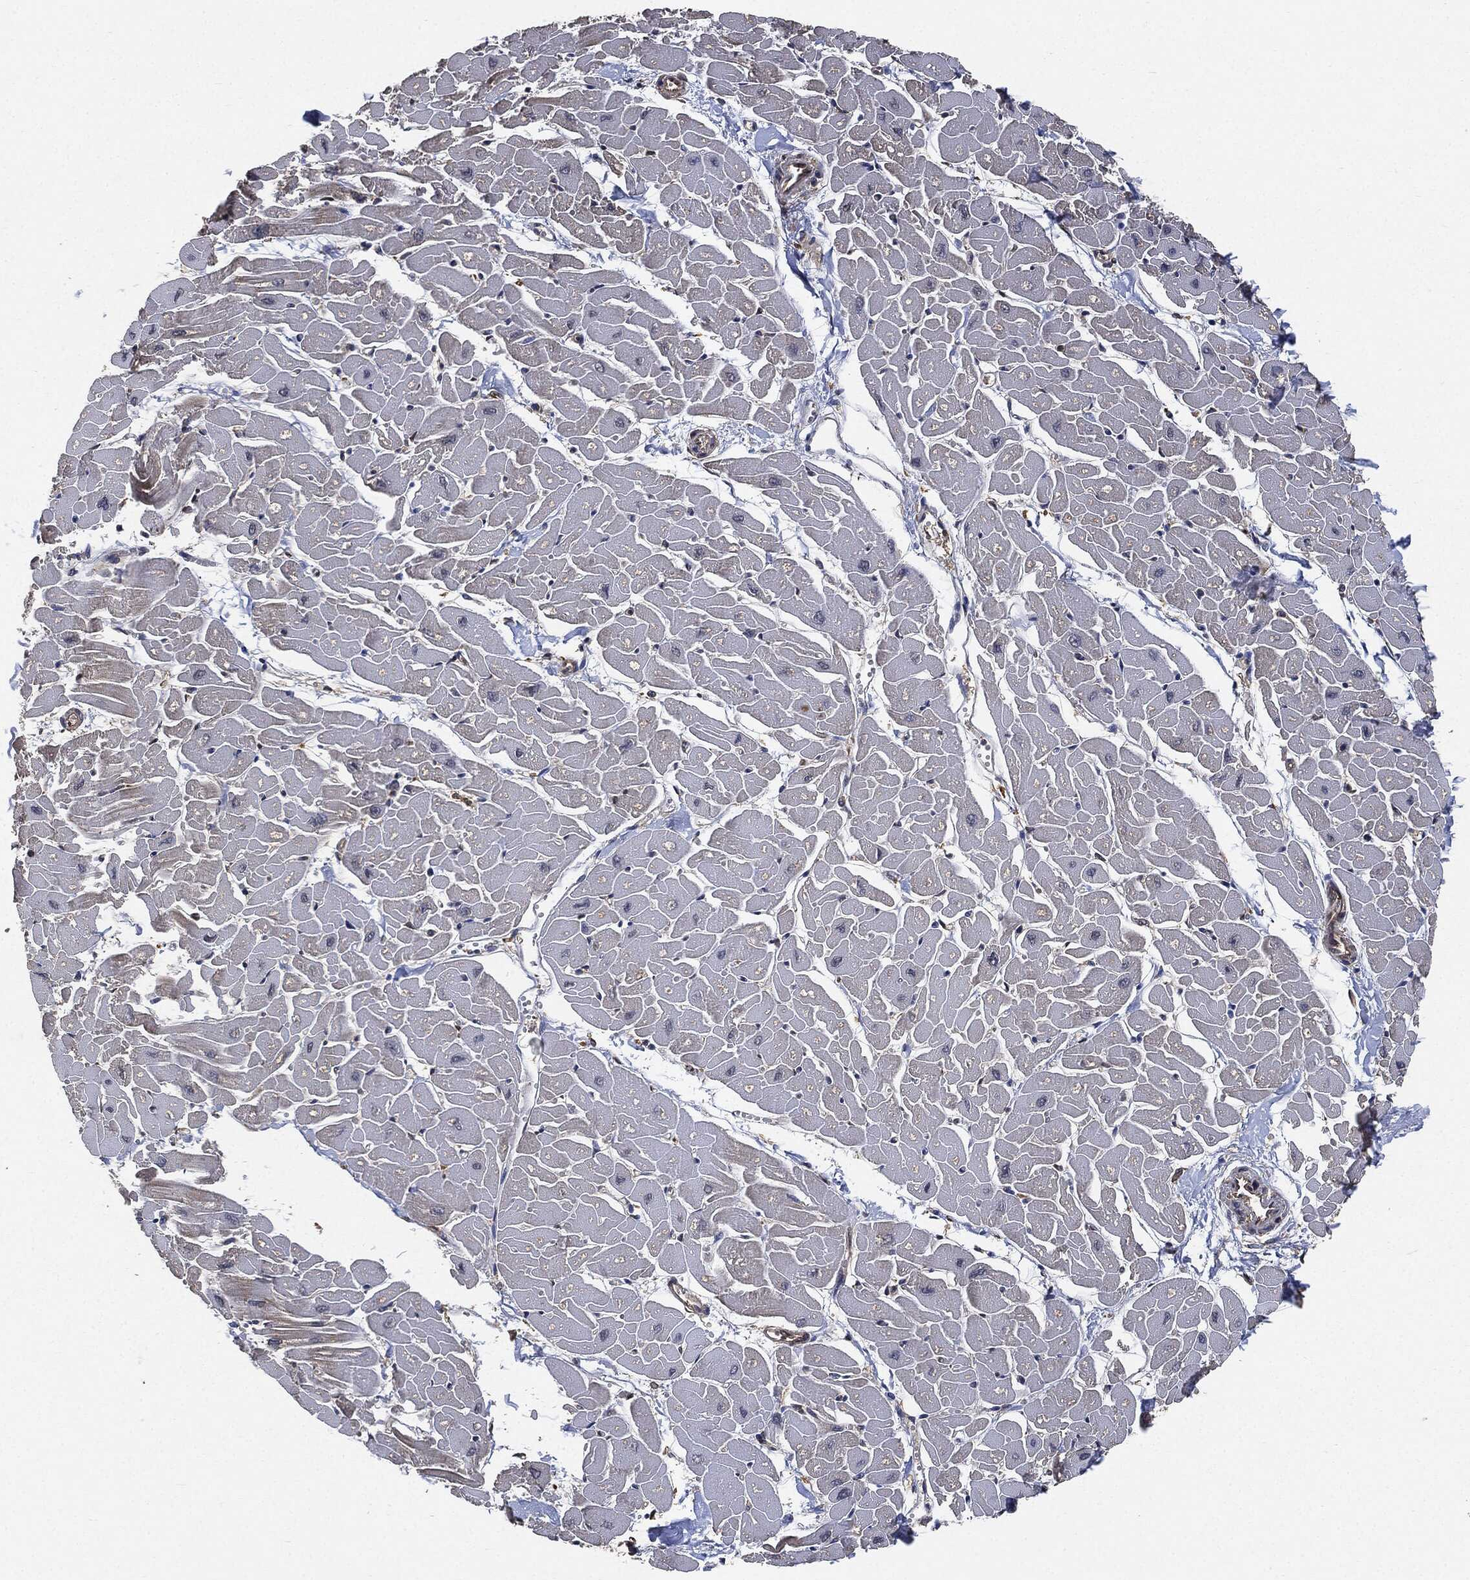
{"staining": {"intensity": "weak", "quantity": "<25%", "location": "cytoplasmic/membranous"}, "tissue": "heart muscle", "cell_type": "Cardiomyocytes", "image_type": "normal", "snomed": [{"axis": "morphology", "description": "Normal tissue, NOS"}, {"axis": "topography", "description": "Heart"}], "caption": "IHC of benign heart muscle displays no expression in cardiomyocytes.", "gene": "BRAF", "patient": {"sex": "male", "age": 57}}